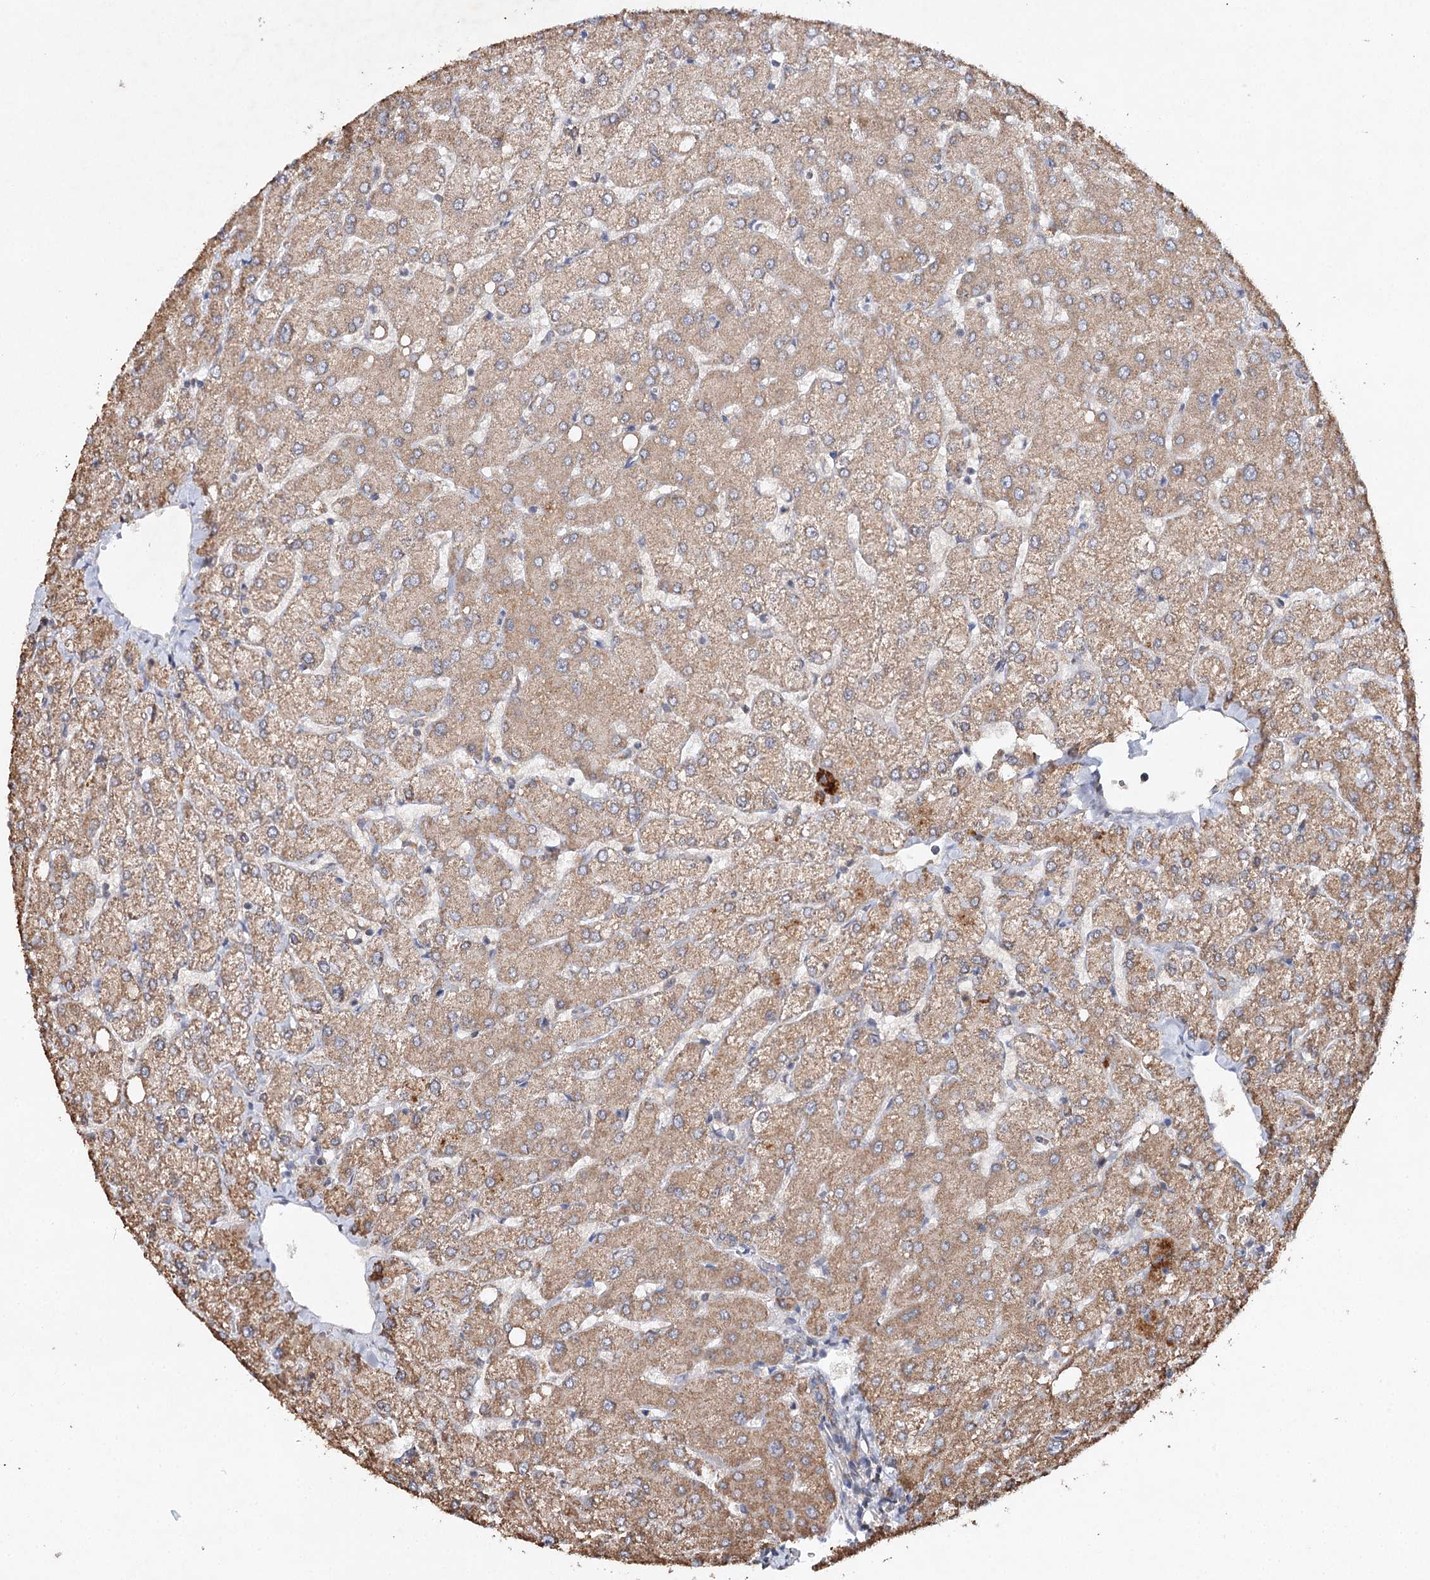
{"staining": {"intensity": "weak", "quantity": "25%-75%", "location": "cytoplasmic/membranous"}, "tissue": "liver", "cell_type": "Cholangiocytes", "image_type": "normal", "snomed": [{"axis": "morphology", "description": "Normal tissue, NOS"}, {"axis": "topography", "description": "Liver"}], "caption": "Protein expression analysis of unremarkable human liver reveals weak cytoplasmic/membranous positivity in about 25%-75% of cholangiocytes. (DAB IHC, brown staining for protein, blue staining for nuclei).", "gene": "PIK3CB", "patient": {"sex": "female", "age": 54}}